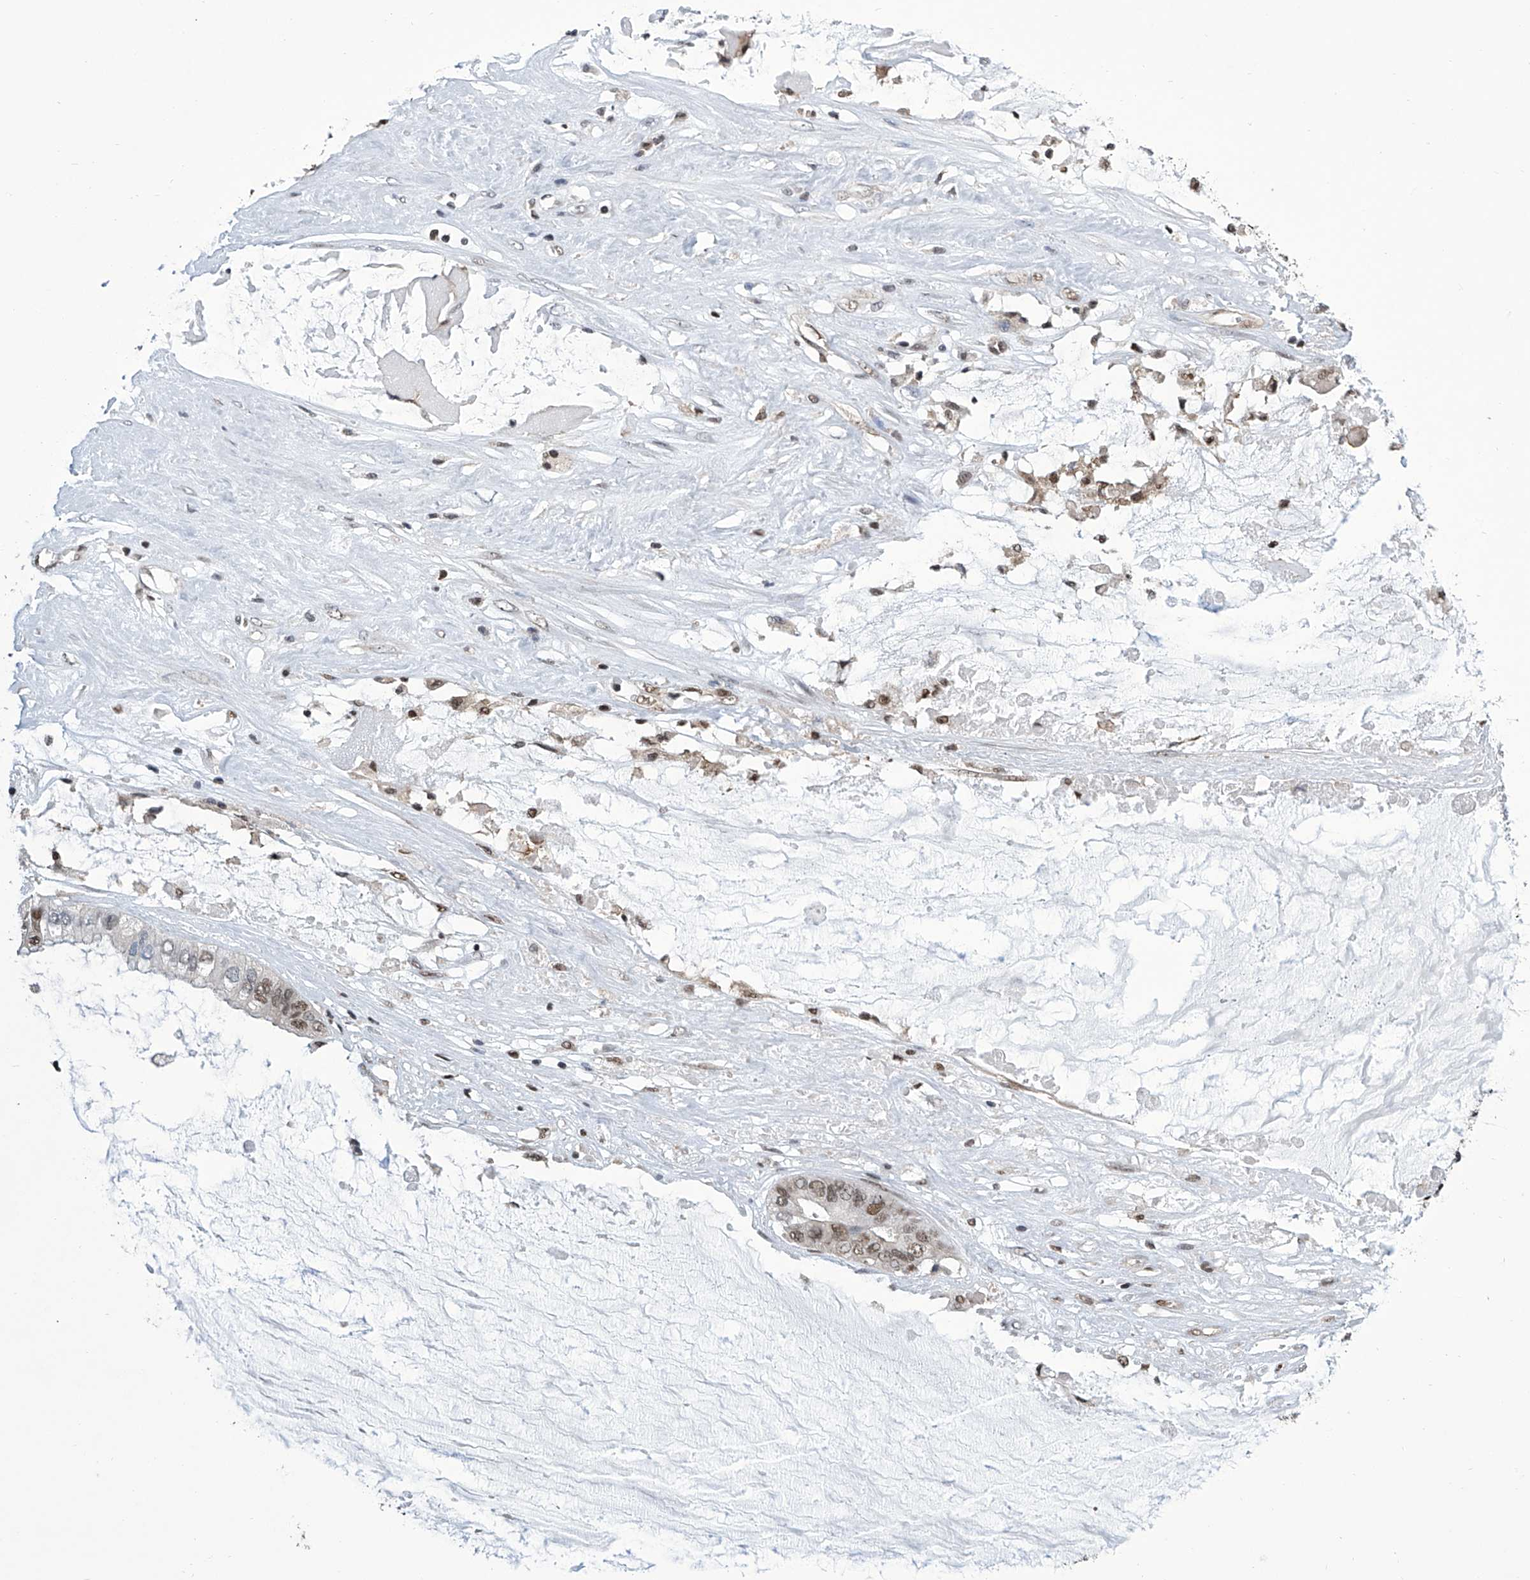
{"staining": {"intensity": "weak", "quantity": "25%-75%", "location": "nuclear"}, "tissue": "ovarian cancer", "cell_type": "Tumor cells", "image_type": "cancer", "snomed": [{"axis": "morphology", "description": "Cystadenocarcinoma, mucinous, NOS"}, {"axis": "topography", "description": "Ovary"}], "caption": "Tumor cells exhibit low levels of weak nuclear staining in approximately 25%-75% of cells in ovarian cancer. The staining was performed using DAB (3,3'-diaminobenzidine) to visualize the protein expression in brown, while the nuclei were stained in blue with hematoxylin (Magnification: 20x).", "gene": "SREBF2", "patient": {"sex": "female", "age": 80}}